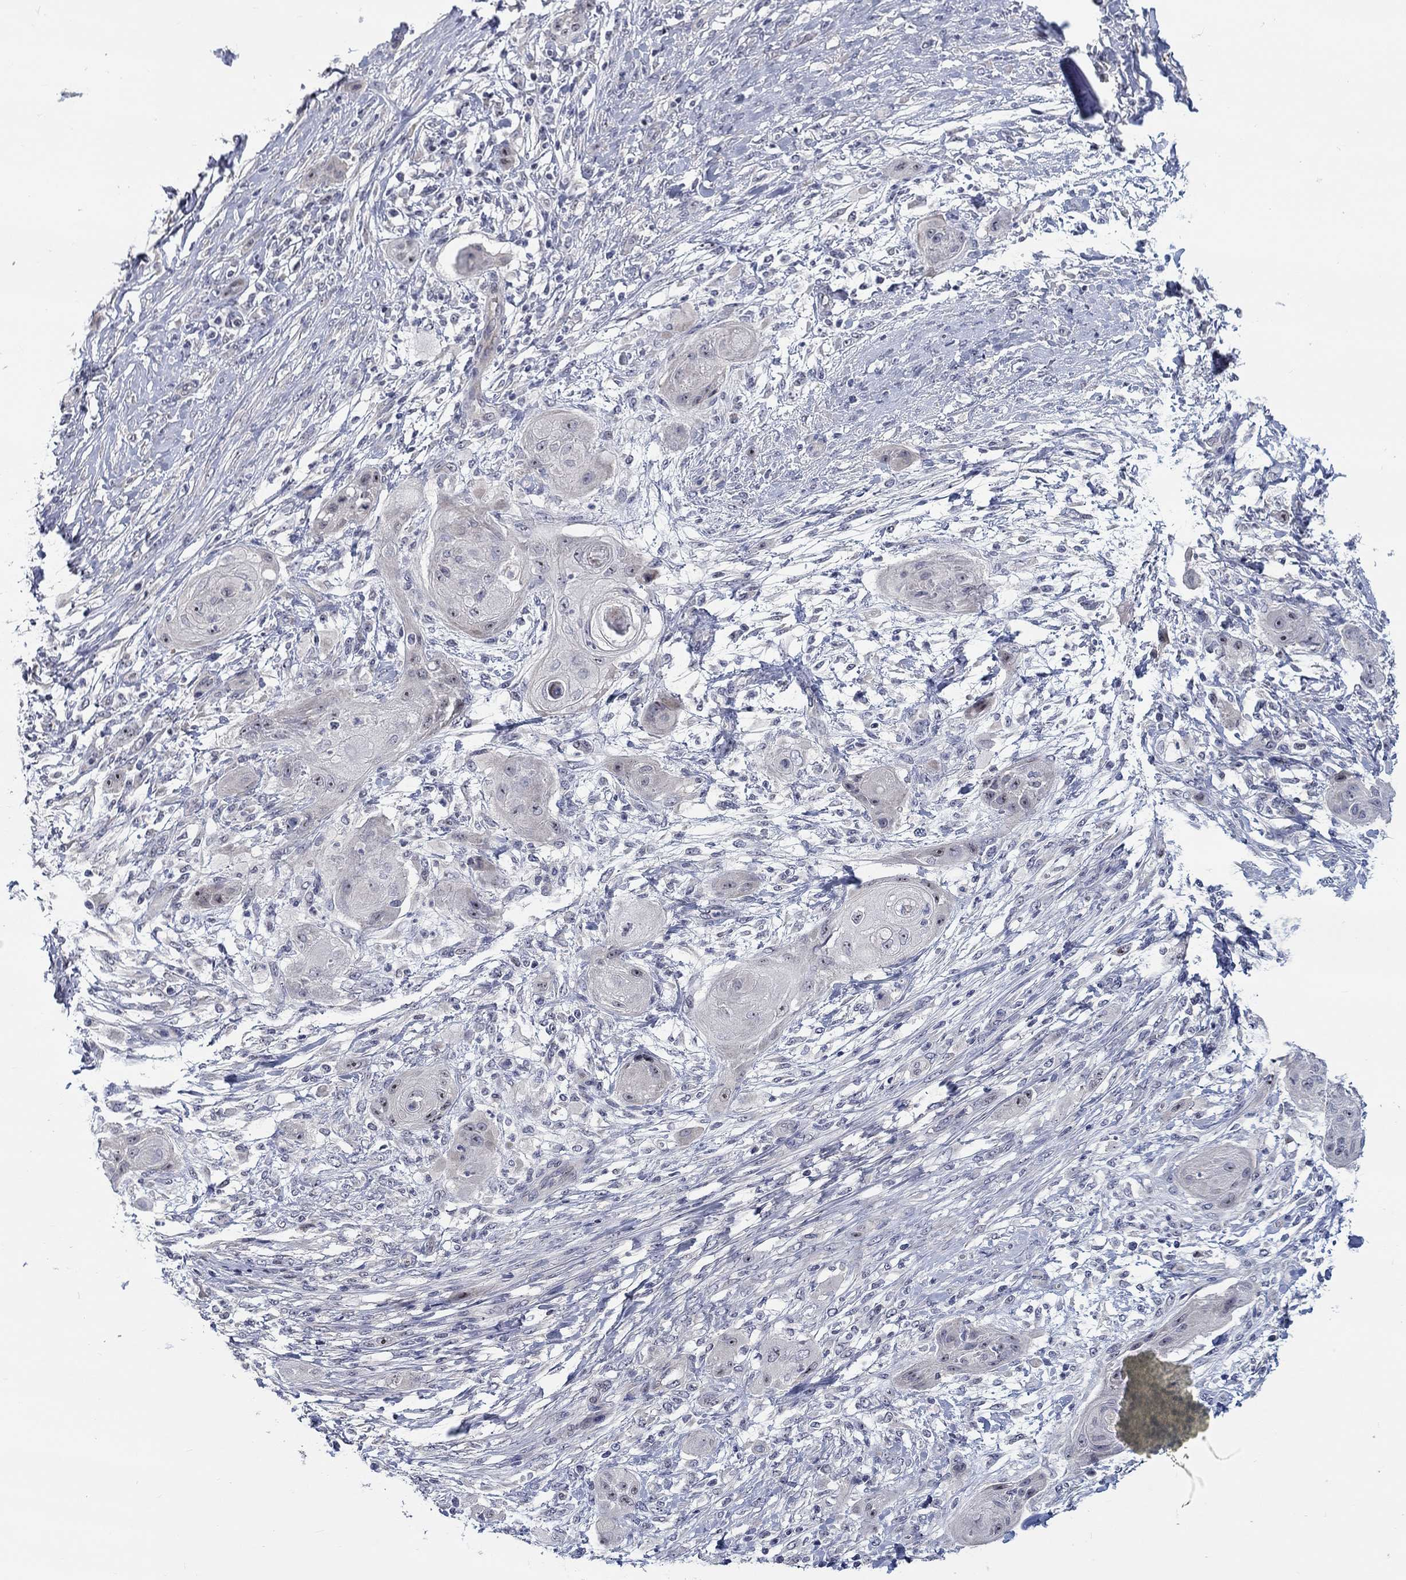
{"staining": {"intensity": "strong", "quantity": "<25%", "location": "nuclear"}, "tissue": "skin cancer", "cell_type": "Tumor cells", "image_type": "cancer", "snomed": [{"axis": "morphology", "description": "Squamous cell carcinoma, NOS"}, {"axis": "topography", "description": "Skin"}], "caption": "This photomicrograph shows IHC staining of human skin cancer, with medium strong nuclear staining in about <25% of tumor cells.", "gene": "SMIM18", "patient": {"sex": "male", "age": 62}}